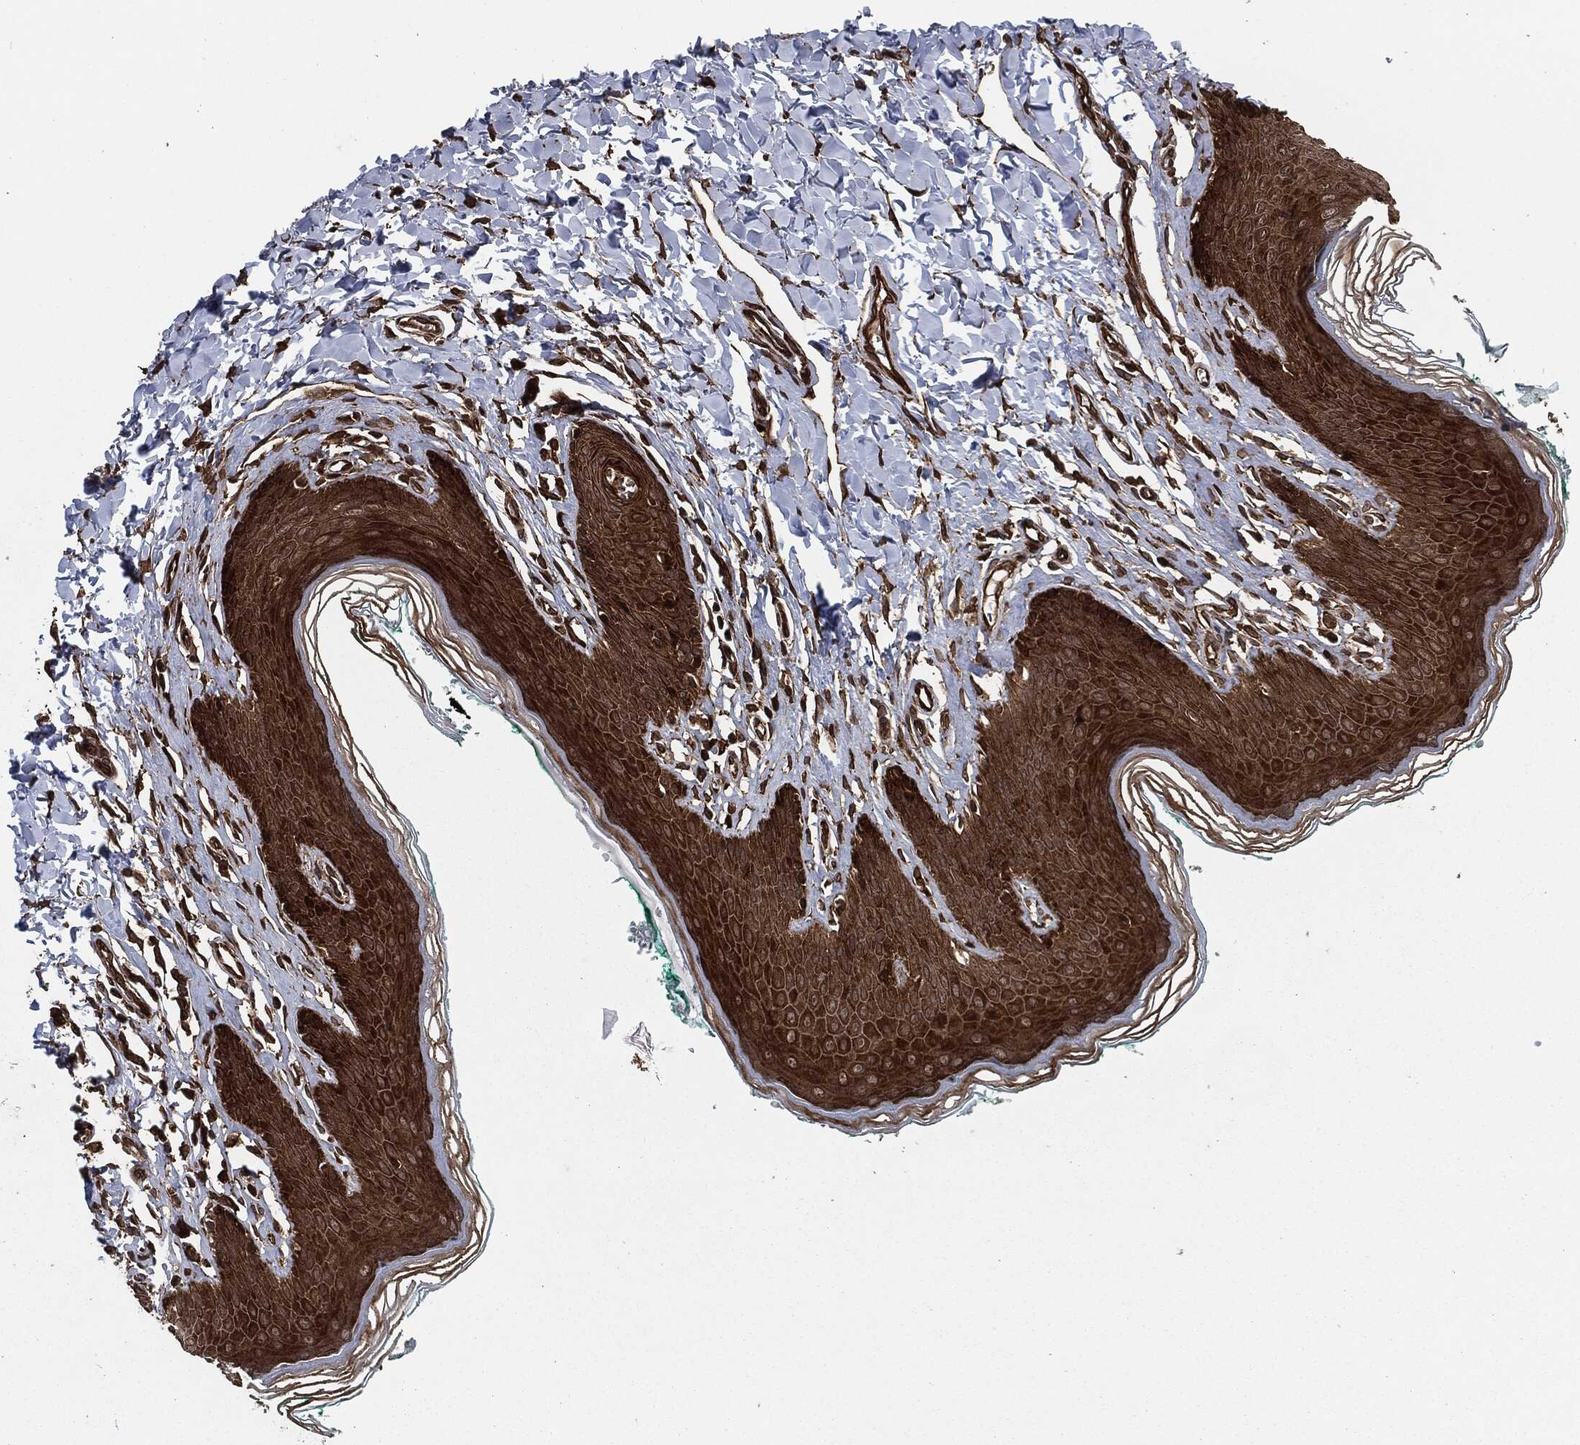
{"staining": {"intensity": "strong", "quantity": ">75%", "location": "cytoplasmic/membranous"}, "tissue": "skin", "cell_type": "Epidermal cells", "image_type": "normal", "snomed": [{"axis": "morphology", "description": "Normal tissue, NOS"}, {"axis": "topography", "description": "Vulva"}], "caption": "Protein analysis of benign skin demonstrates strong cytoplasmic/membranous staining in about >75% of epidermal cells. The protein of interest is stained brown, and the nuclei are stained in blue (DAB (3,3'-diaminobenzidine) IHC with brightfield microscopy, high magnification).", "gene": "IFIT1", "patient": {"sex": "female", "age": 66}}